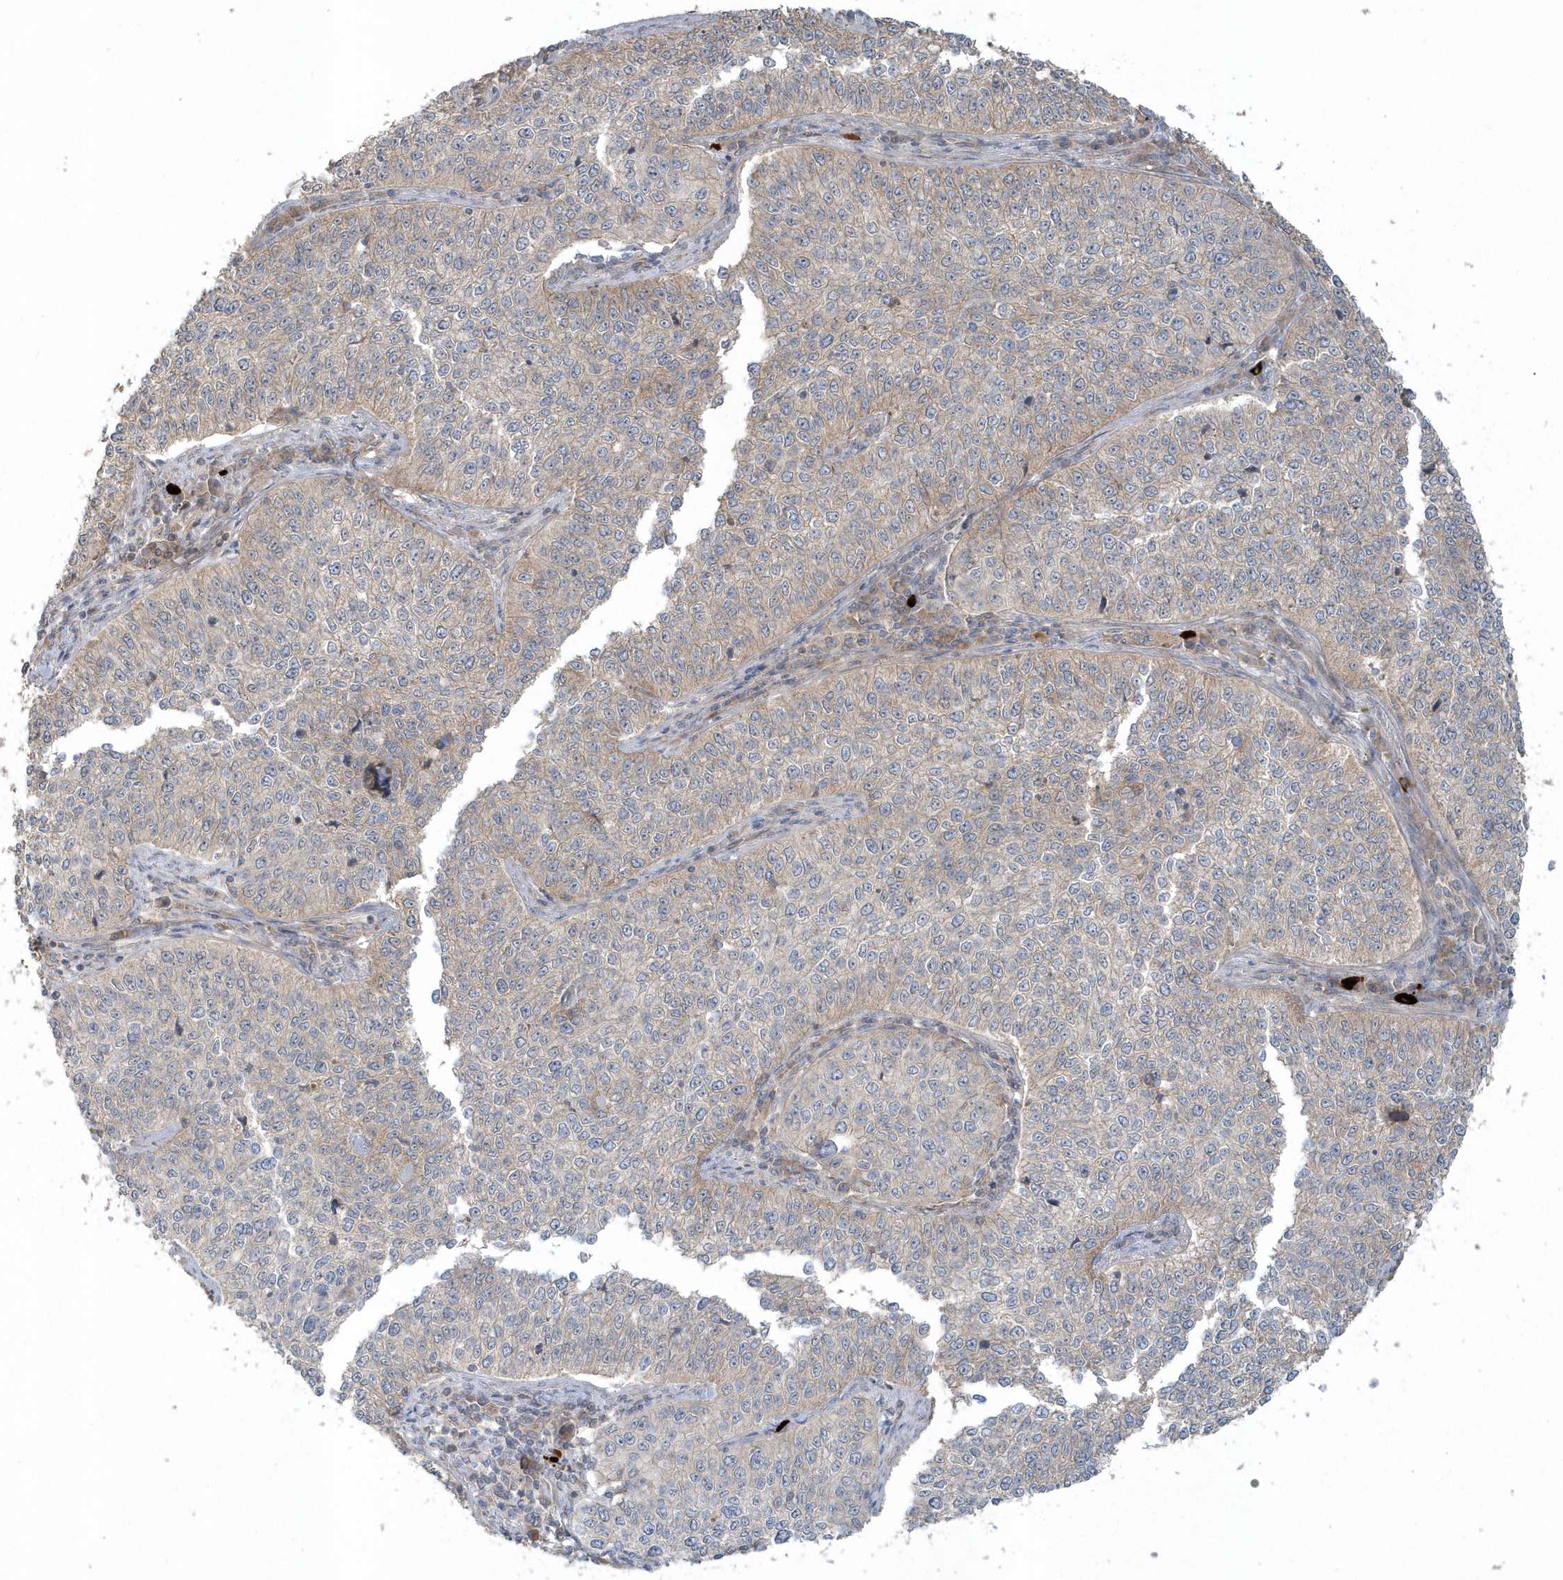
{"staining": {"intensity": "weak", "quantity": "<25%", "location": "cytoplasmic/membranous"}, "tissue": "cervical cancer", "cell_type": "Tumor cells", "image_type": "cancer", "snomed": [{"axis": "morphology", "description": "Squamous cell carcinoma, NOS"}, {"axis": "topography", "description": "Cervix"}], "caption": "Immunohistochemistry of cervical squamous cell carcinoma shows no expression in tumor cells.", "gene": "STIM2", "patient": {"sex": "female", "age": 35}}